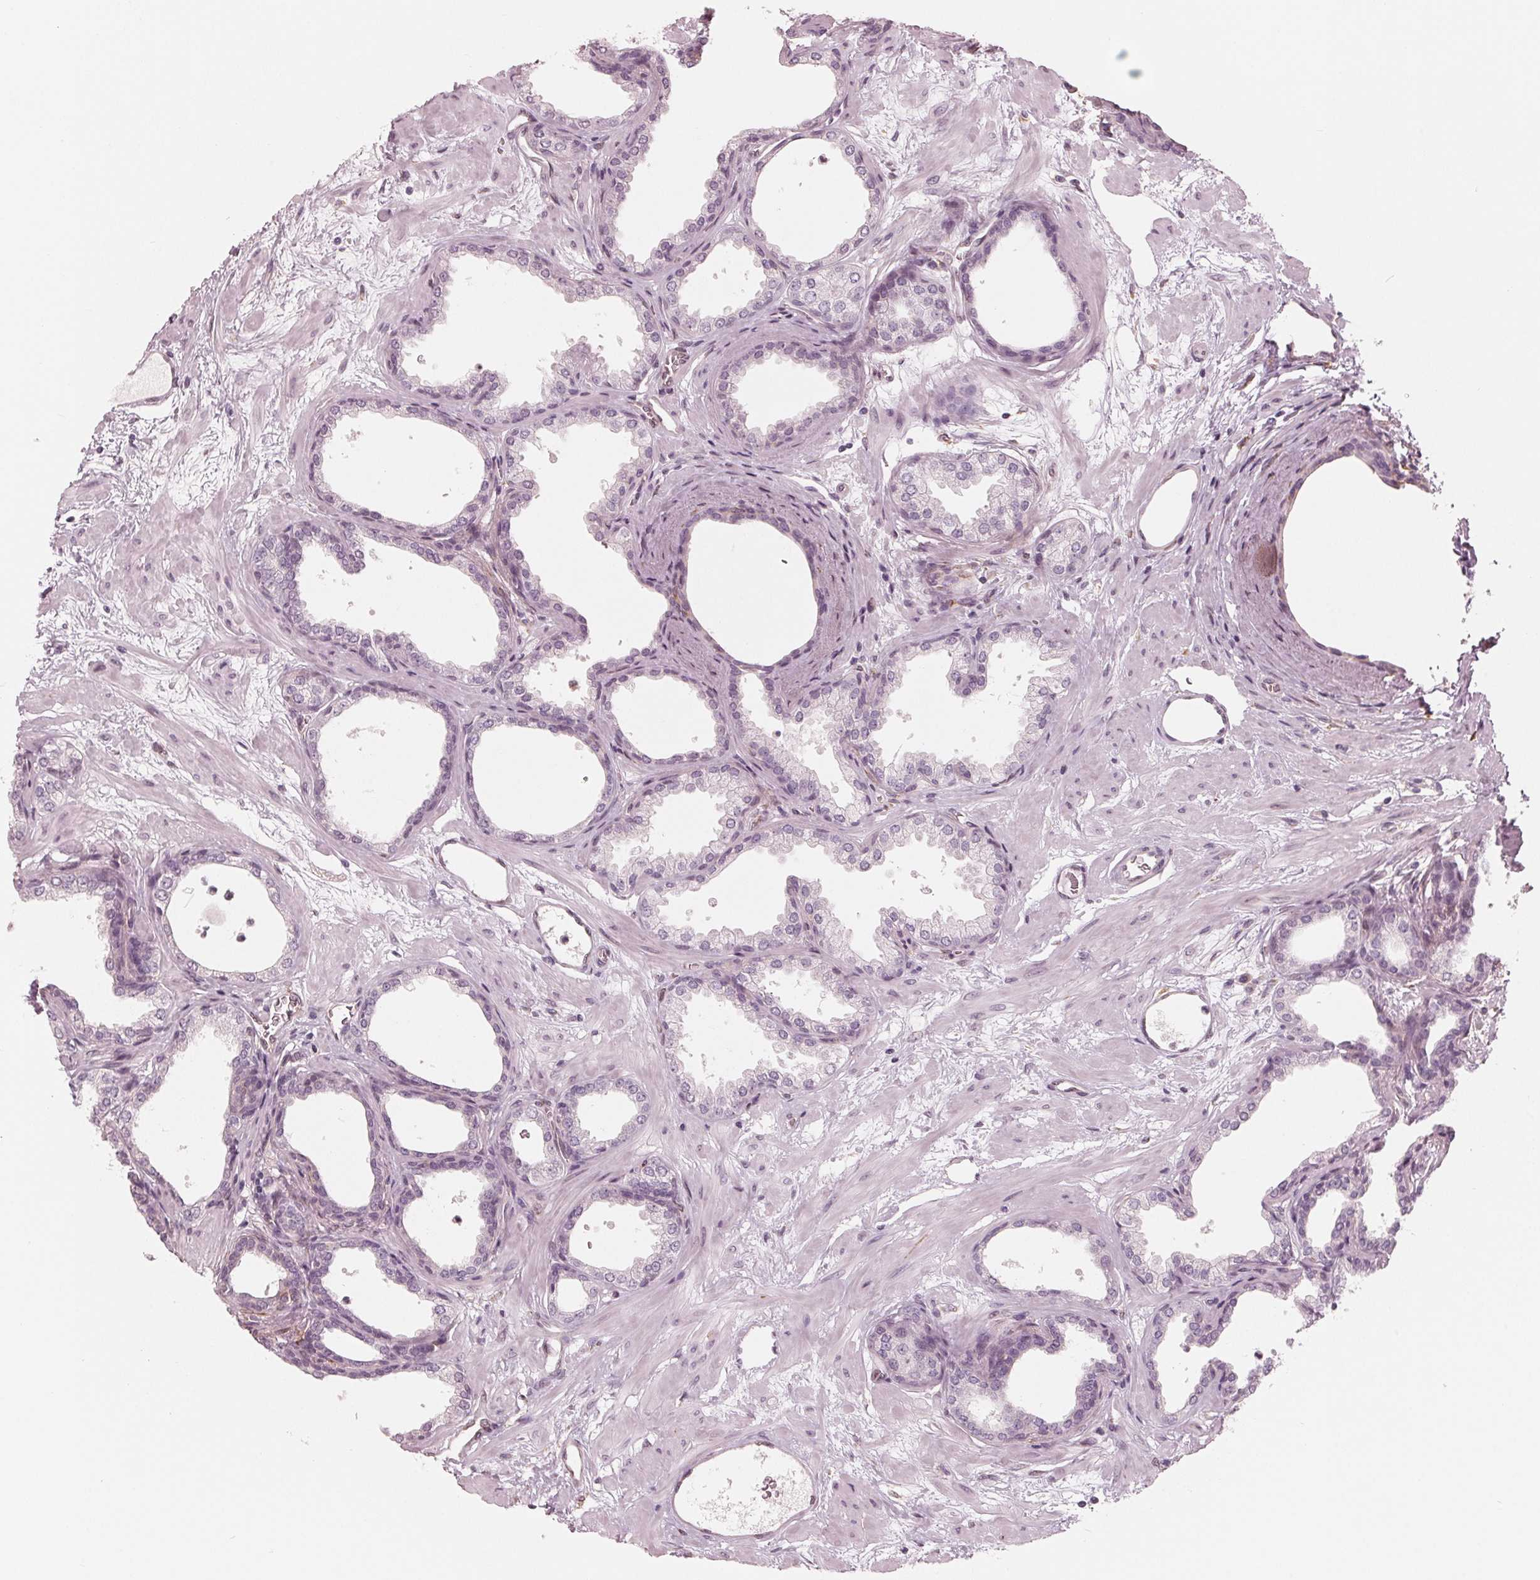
{"staining": {"intensity": "negative", "quantity": "none", "location": "none"}, "tissue": "prostate", "cell_type": "Glandular cells", "image_type": "normal", "snomed": [{"axis": "morphology", "description": "Normal tissue, NOS"}, {"axis": "topography", "description": "Prostate"}], "caption": "DAB (3,3'-diaminobenzidine) immunohistochemical staining of unremarkable human prostate exhibits no significant expression in glandular cells.", "gene": "IKBIP", "patient": {"sex": "male", "age": 37}}